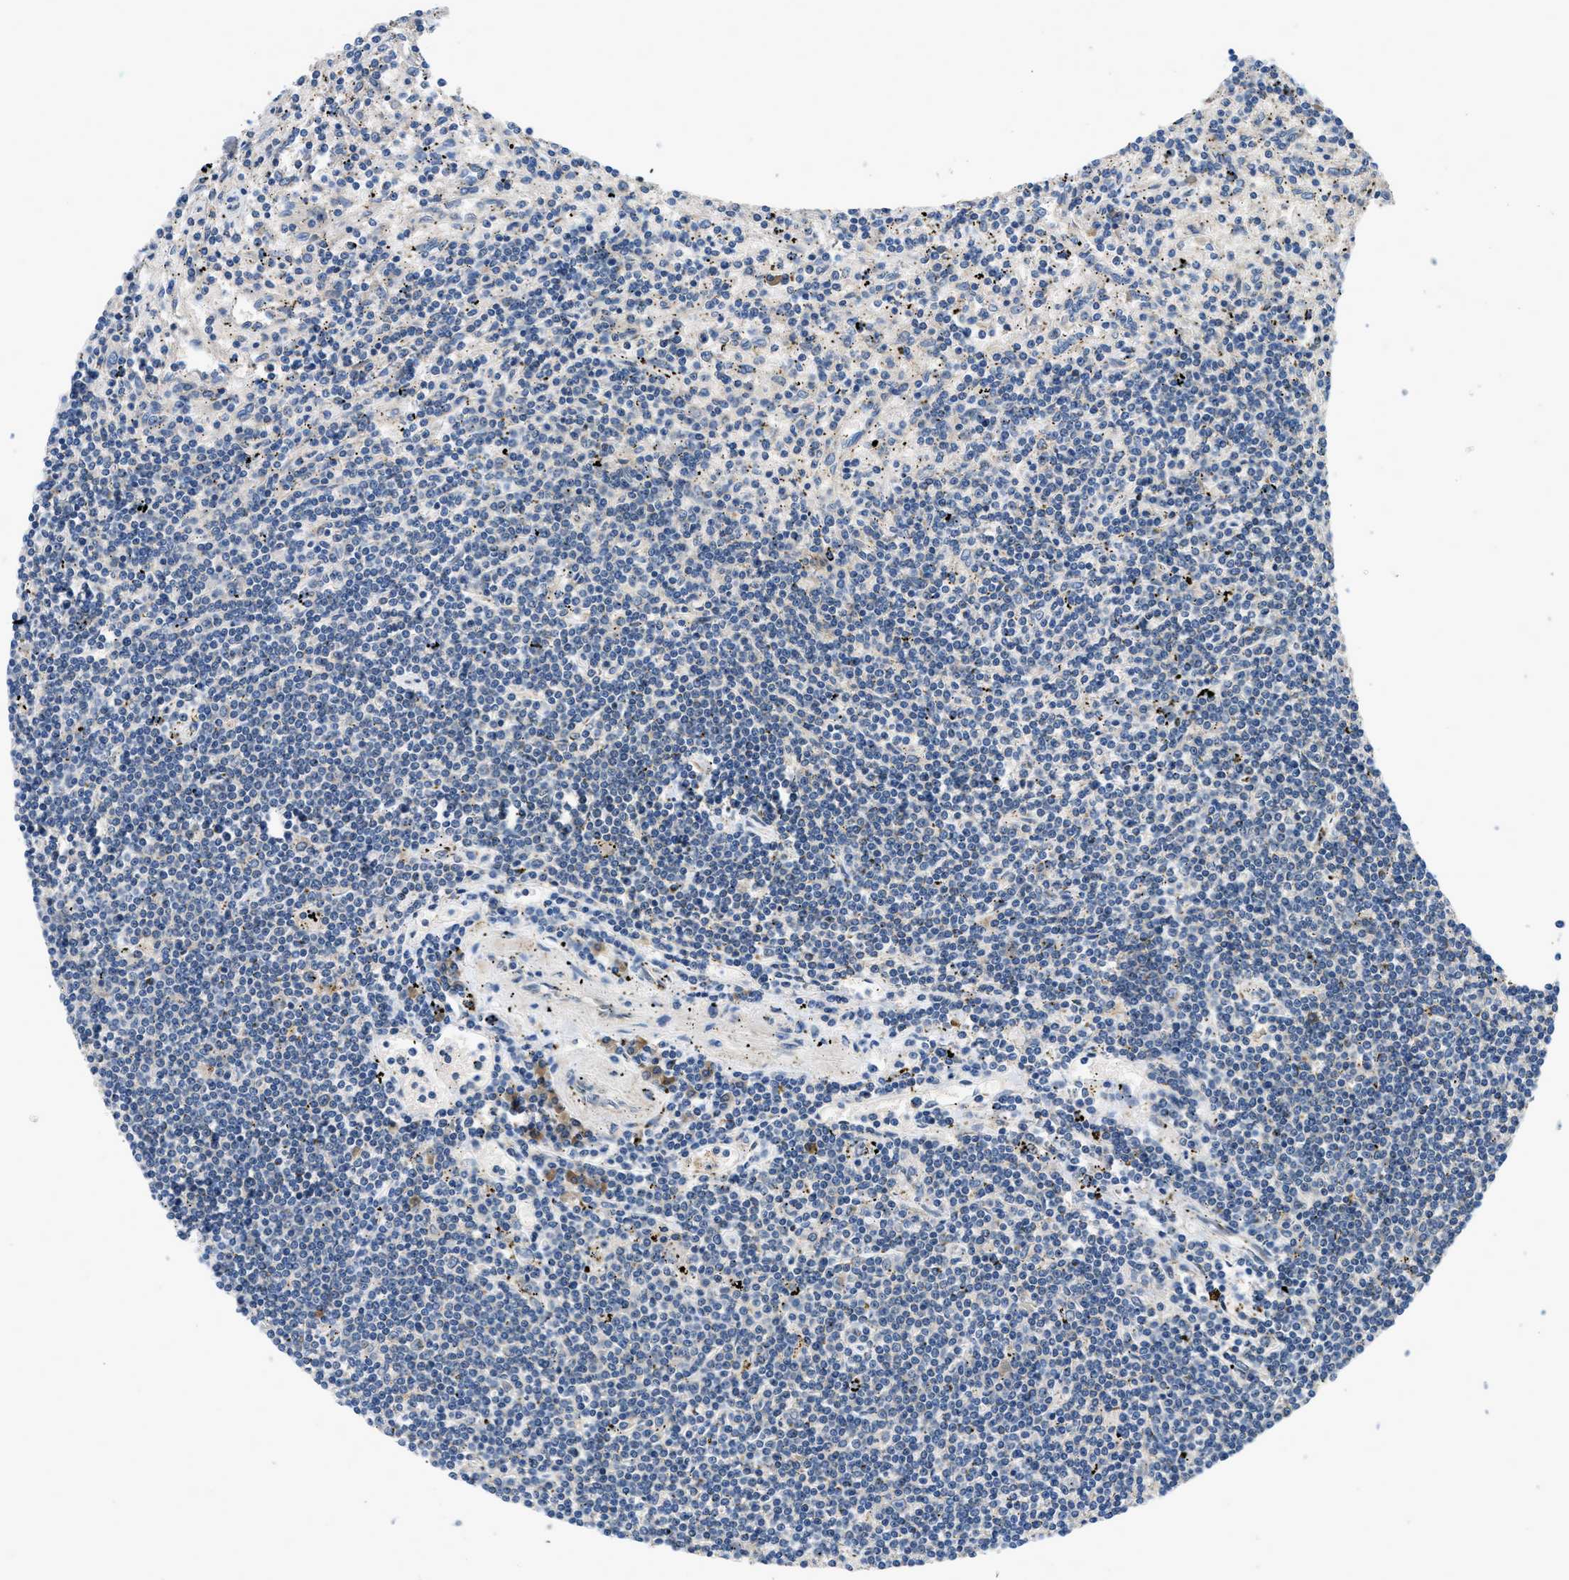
{"staining": {"intensity": "negative", "quantity": "none", "location": "none"}, "tissue": "lymphoma", "cell_type": "Tumor cells", "image_type": "cancer", "snomed": [{"axis": "morphology", "description": "Malignant lymphoma, non-Hodgkin's type, Low grade"}, {"axis": "topography", "description": "Spleen"}], "caption": "IHC histopathology image of malignant lymphoma, non-Hodgkin's type (low-grade) stained for a protein (brown), which shows no staining in tumor cells.", "gene": "PNKD", "patient": {"sex": "male", "age": 76}}